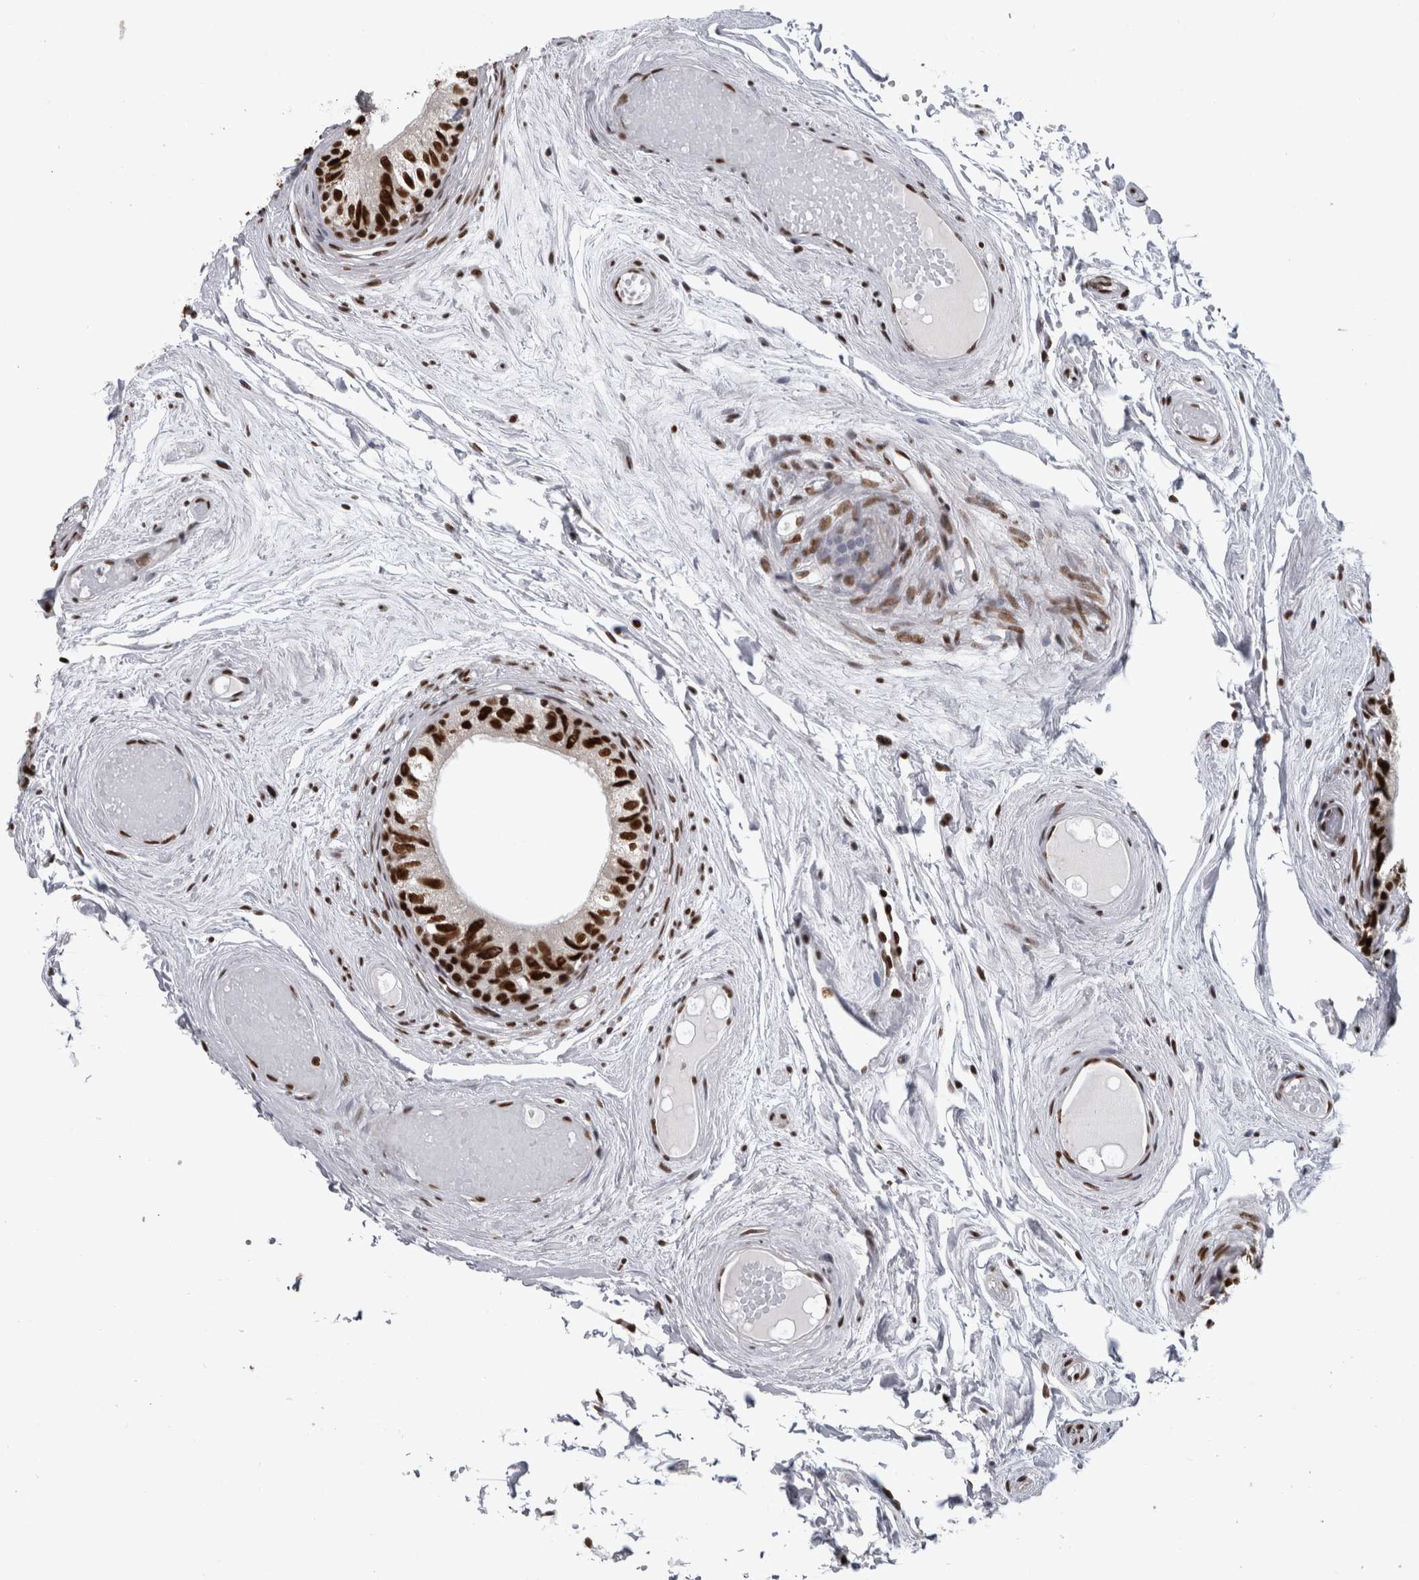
{"staining": {"intensity": "strong", "quantity": ">75%", "location": "nuclear"}, "tissue": "epididymis", "cell_type": "Glandular cells", "image_type": "normal", "snomed": [{"axis": "morphology", "description": "Normal tissue, NOS"}, {"axis": "topography", "description": "Epididymis"}], "caption": "This is a photomicrograph of IHC staining of unremarkable epididymis, which shows strong positivity in the nuclear of glandular cells.", "gene": "ZSCAN2", "patient": {"sex": "male", "age": 79}}